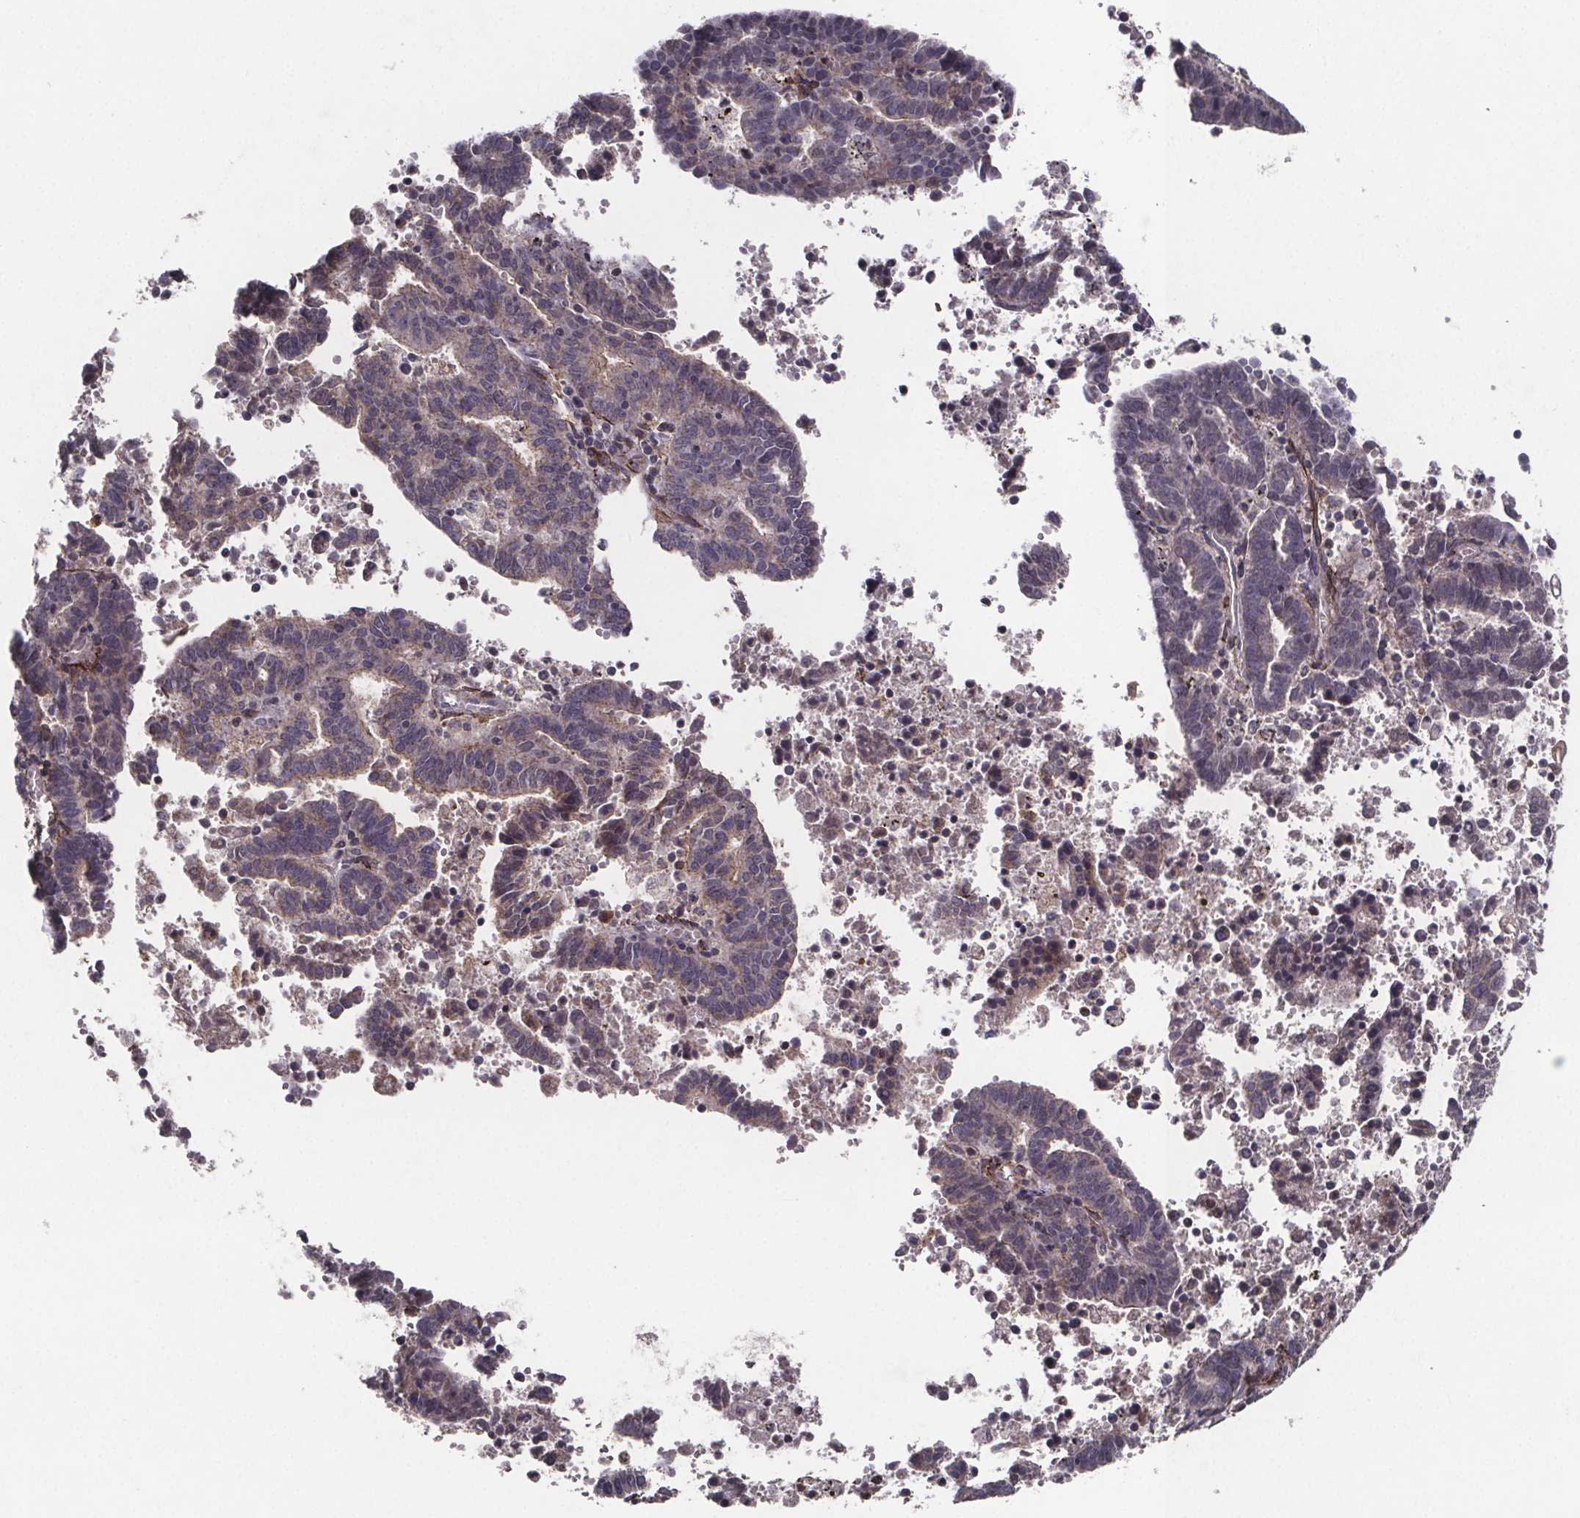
{"staining": {"intensity": "negative", "quantity": "none", "location": "none"}, "tissue": "endometrial cancer", "cell_type": "Tumor cells", "image_type": "cancer", "snomed": [{"axis": "morphology", "description": "Adenocarcinoma, NOS"}, {"axis": "topography", "description": "Uterus"}], "caption": "There is no significant expression in tumor cells of endometrial adenocarcinoma.", "gene": "PALLD", "patient": {"sex": "female", "age": 83}}